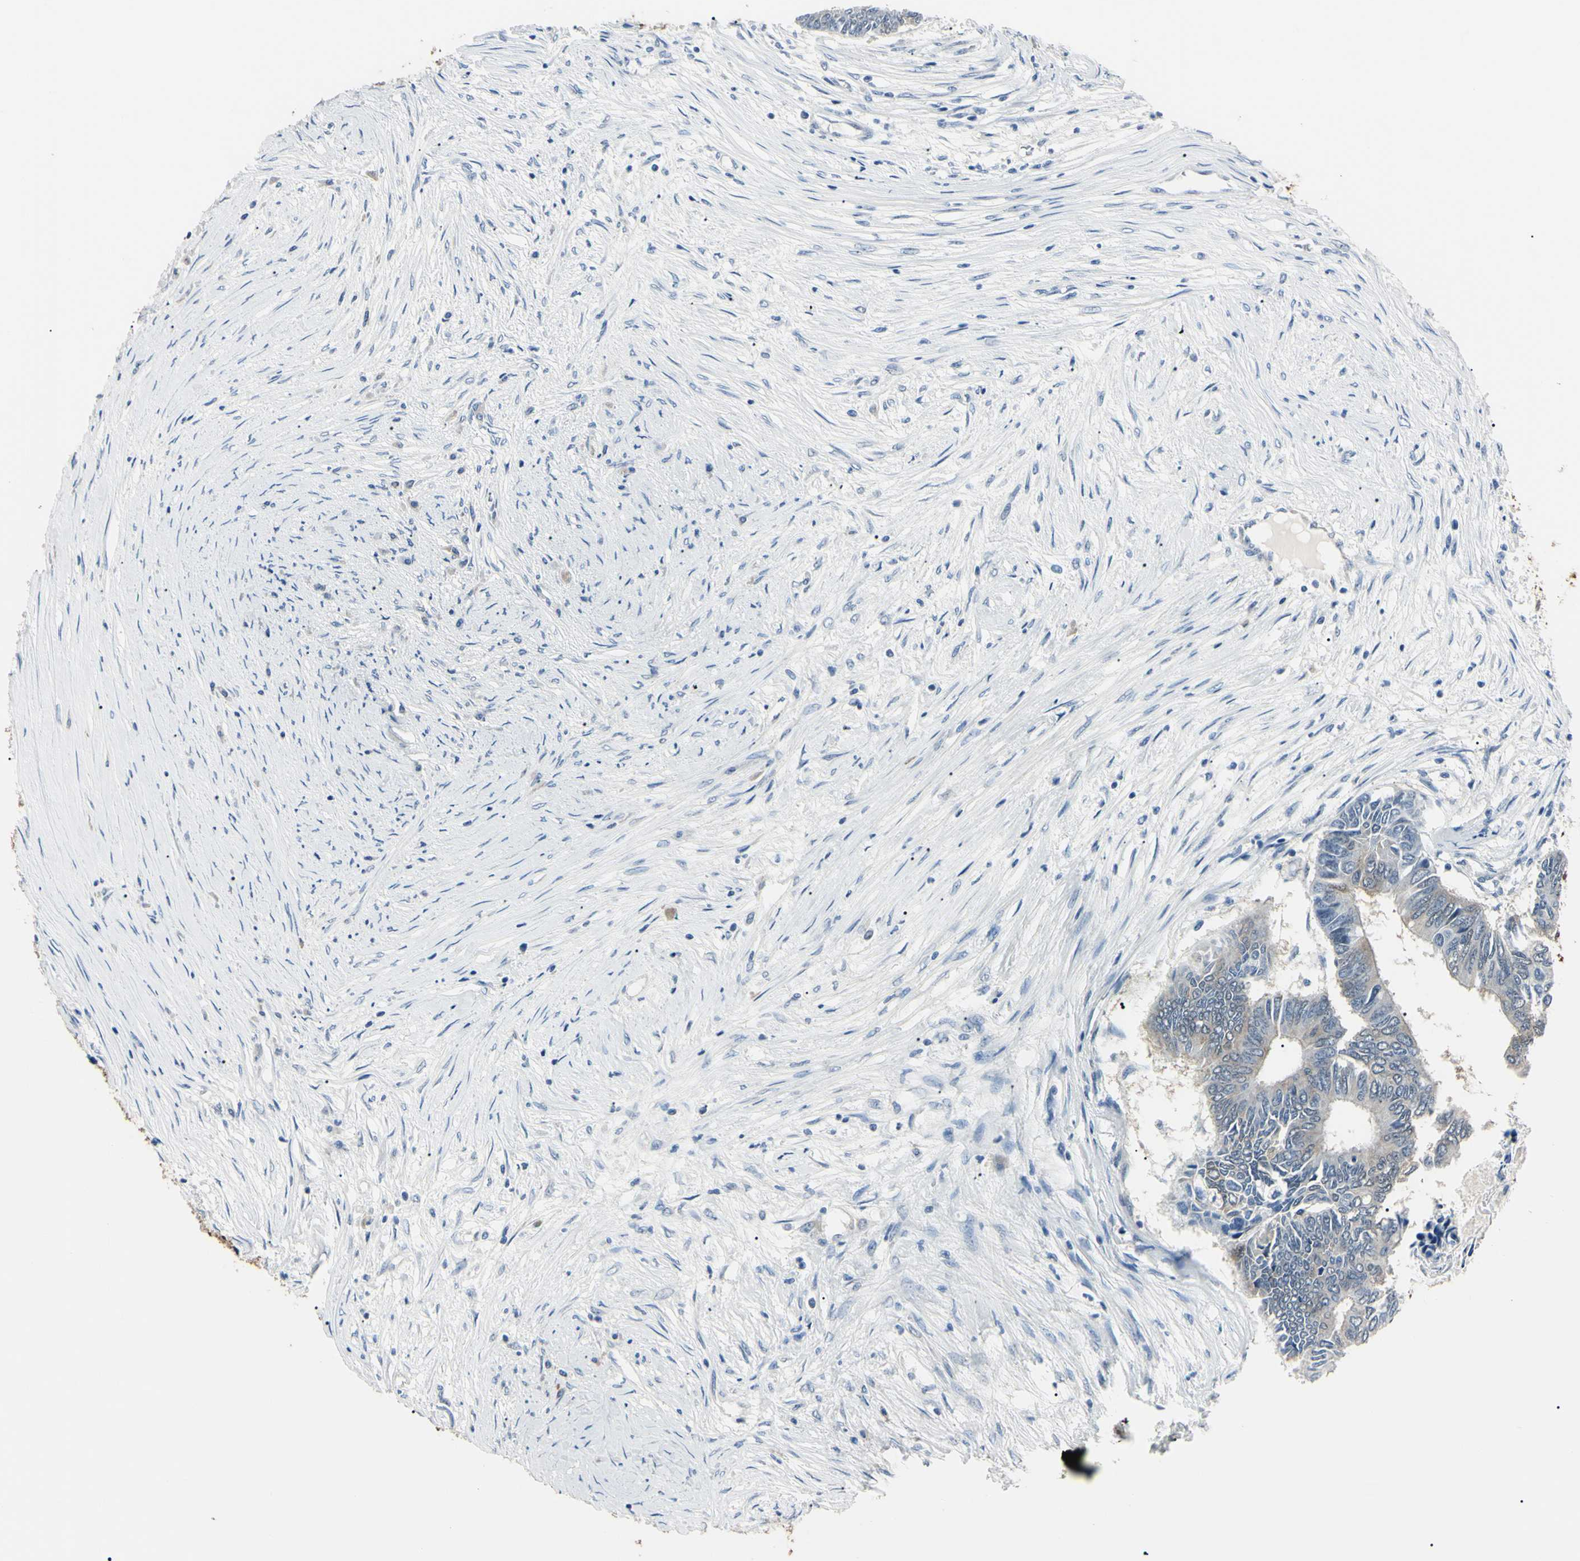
{"staining": {"intensity": "negative", "quantity": "none", "location": "none"}, "tissue": "colorectal cancer", "cell_type": "Tumor cells", "image_type": "cancer", "snomed": [{"axis": "morphology", "description": "Adenocarcinoma, NOS"}, {"axis": "topography", "description": "Rectum"}], "caption": "Immunohistochemistry (IHC) of human colorectal cancer (adenocarcinoma) shows no staining in tumor cells.", "gene": "AKR1C3", "patient": {"sex": "male", "age": 63}}